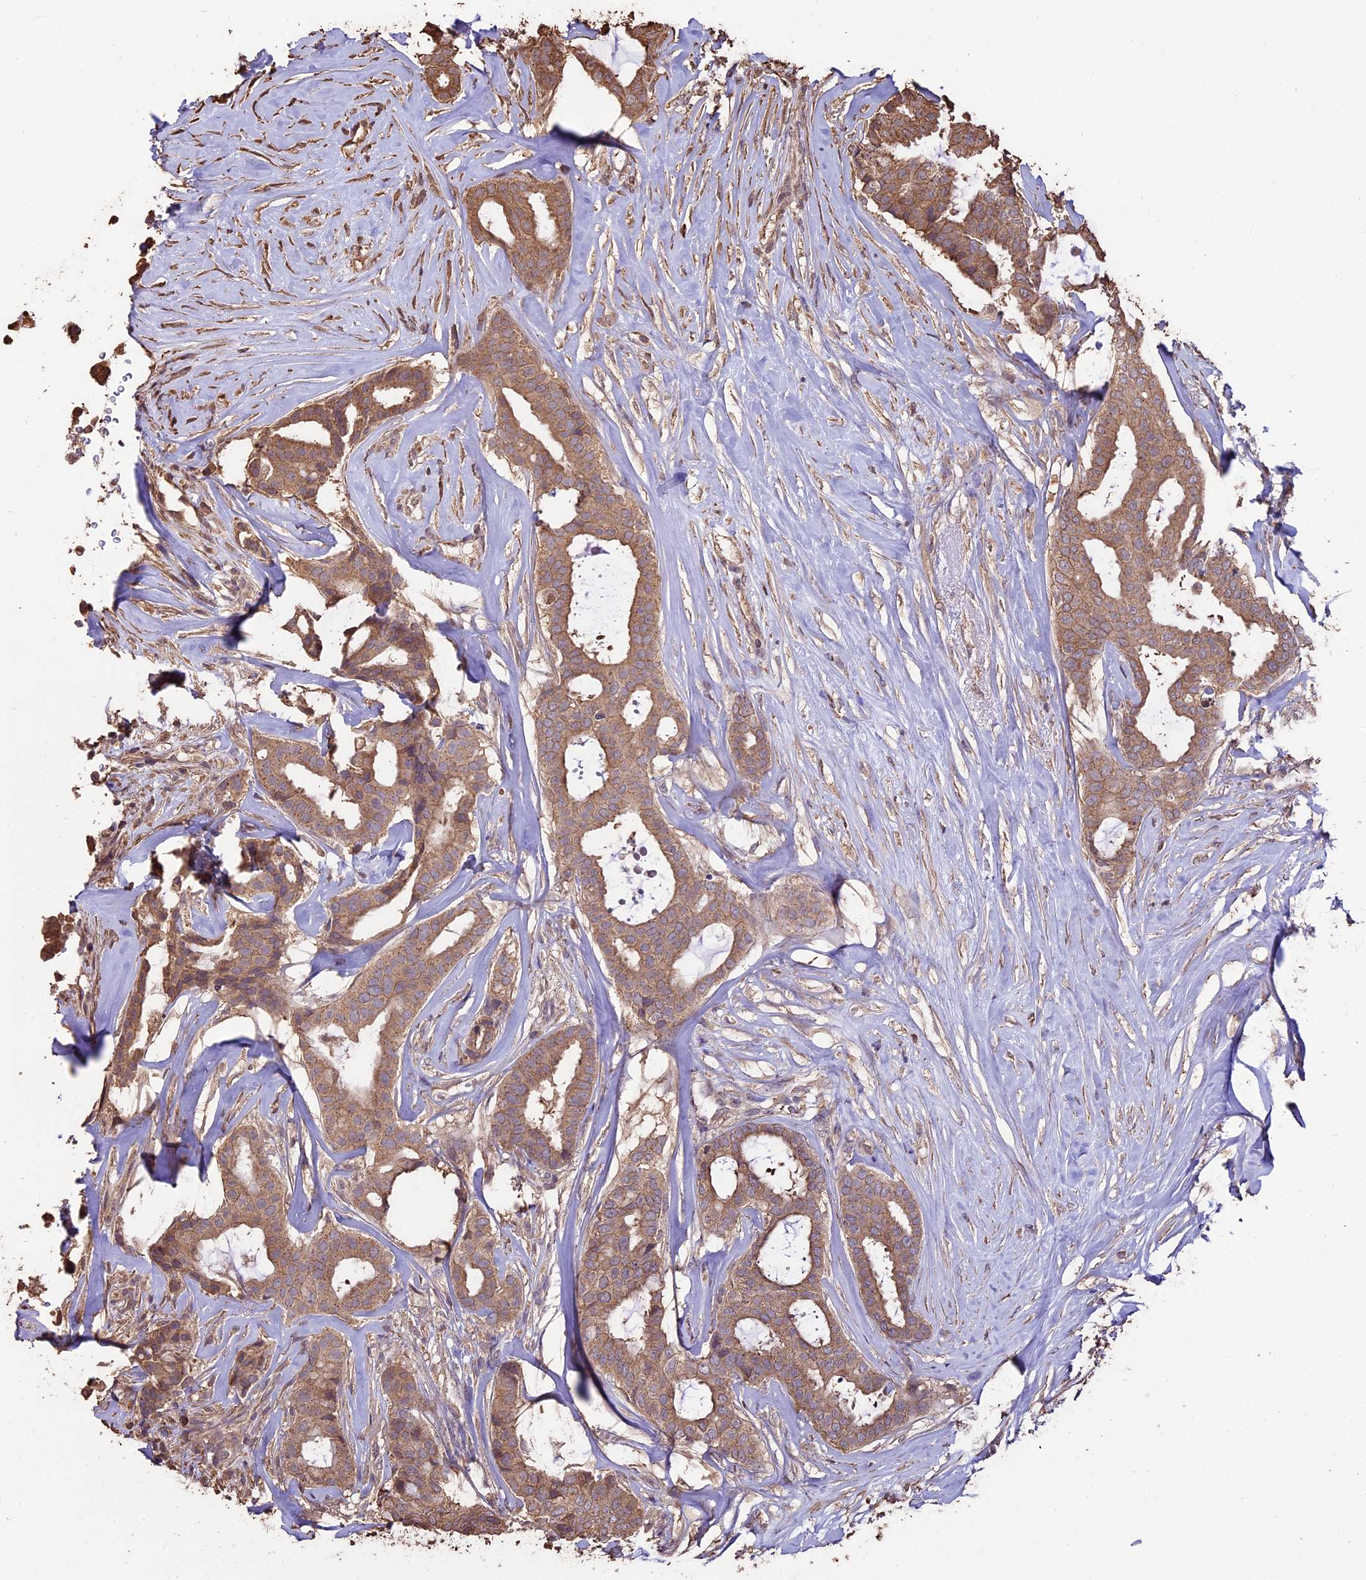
{"staining": {"intensity": "moderate", "quantity": ">75%", "location": "cytoplasmic/membranous"}, "tissue": "breast cancer", "cell_type": "Tumor cells", "image_type": "cancer", "snomed": [{"axis": "morphology", "description": "Duct carcinoma"}, {"axis": "topography", "description": "Breast"}], "caption": "Brown immunohistochemical staining in breast cancer (intraductal carcinoma) demonstrates moderate cytoplasmic/membranous staining in about >75% of tumor cells. Using DAB (3,3'-diaminobenzidine) (brown) and hematoxylin (blue) stains, captured at high magnification using brightfield microscopy.", "gene": "PGPEP1L", "patient": {"sex": "female", "age": 75}}